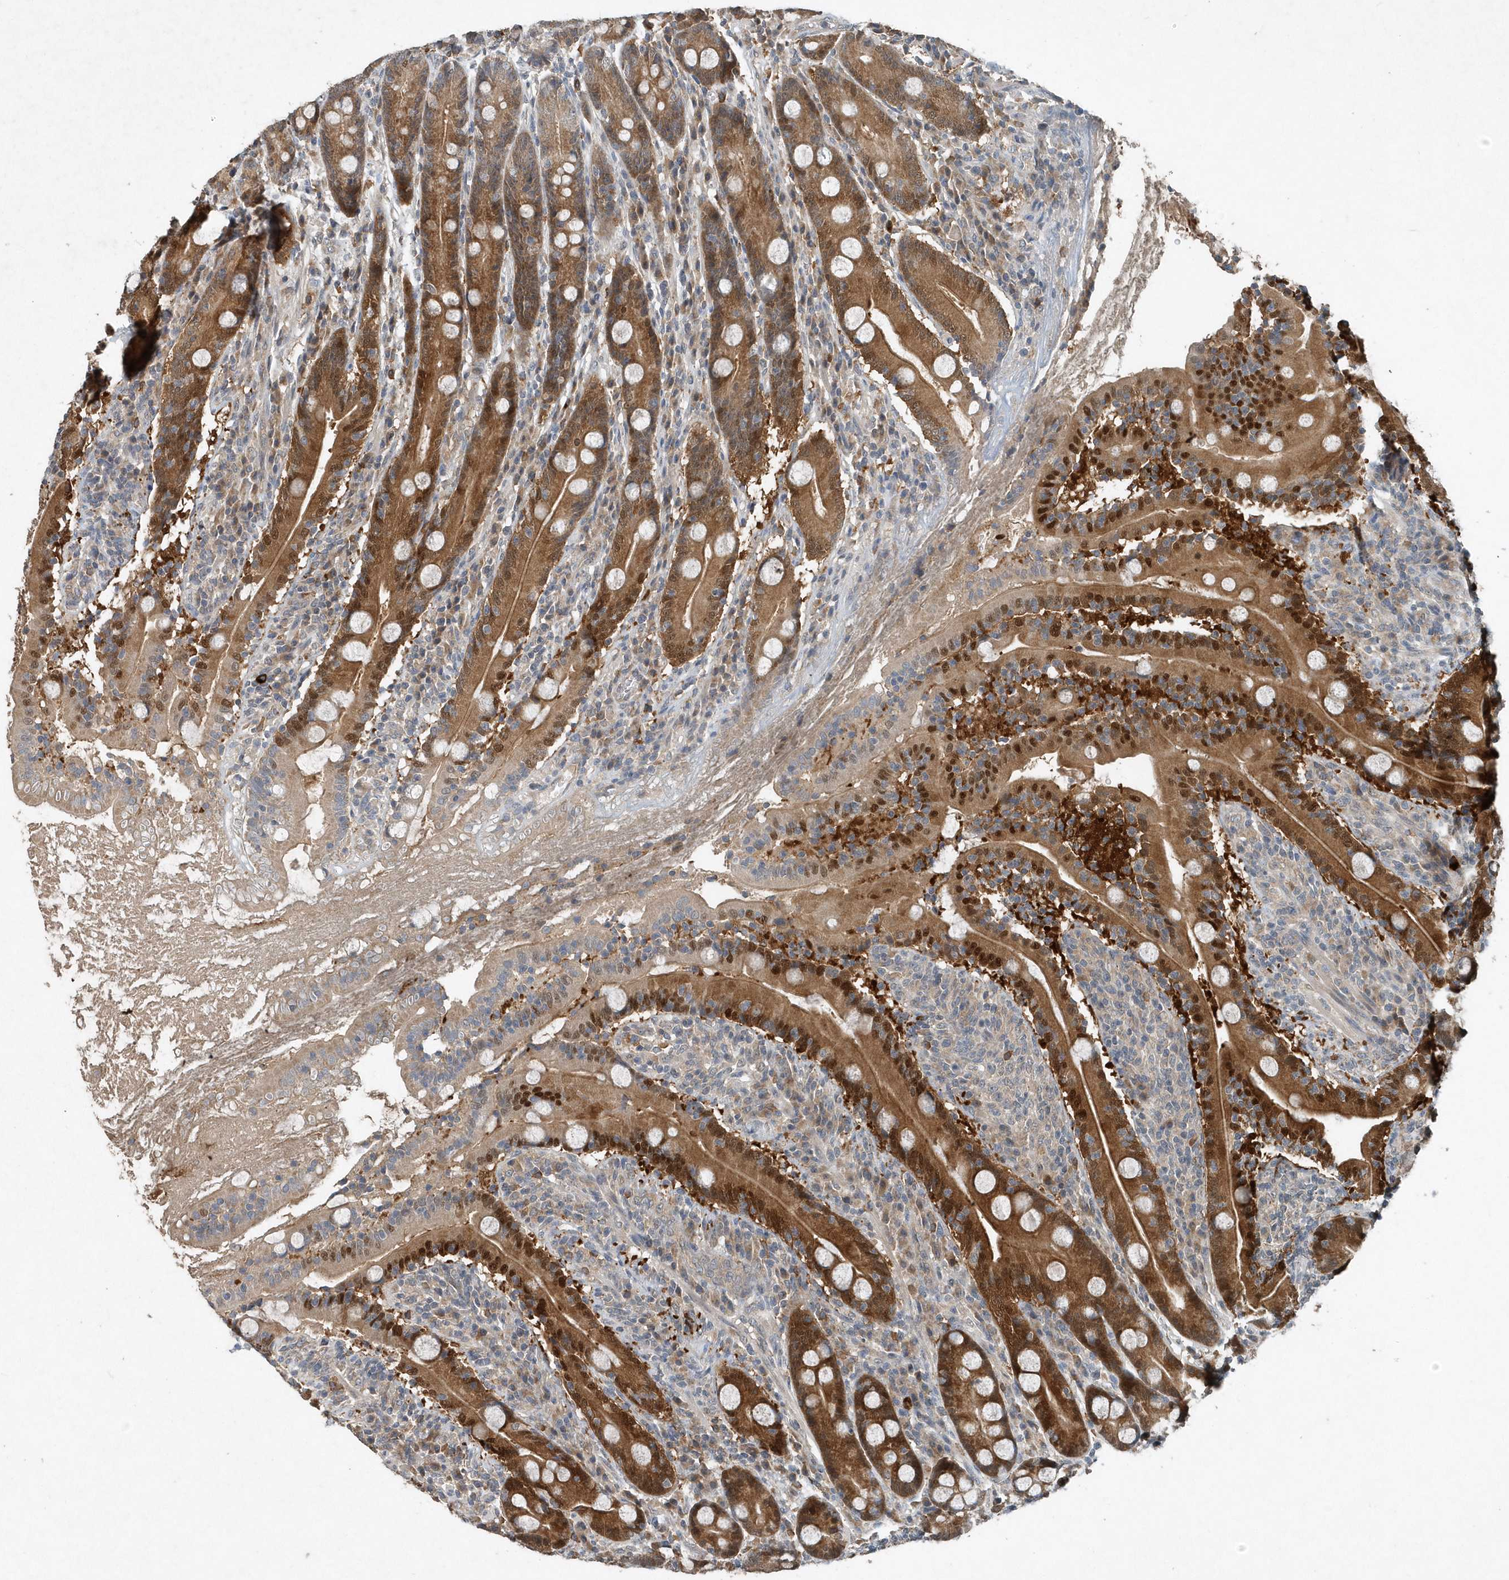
{"staining": {"intensity": "strong", "quantity": ">75%", "location": "cytoplasmic/membranous,nuclear"}, "tissue": "duodenum", "cell_type": "Glandular cells", "image_type": "normal", "snomed": [{"axis": "morphology", "description": "Normal tissue, NOS"}, {"axis": "topography", "description": "Duodenum"}], "caption": "Brown immunohistochemical staining in normal duodenum displays strong cytoplasmic/membranous,nuclear positivity in approximately >75% of glandular cells.", "gene": "SCFD2", "patient": {"sex": "male", "age": 35}}